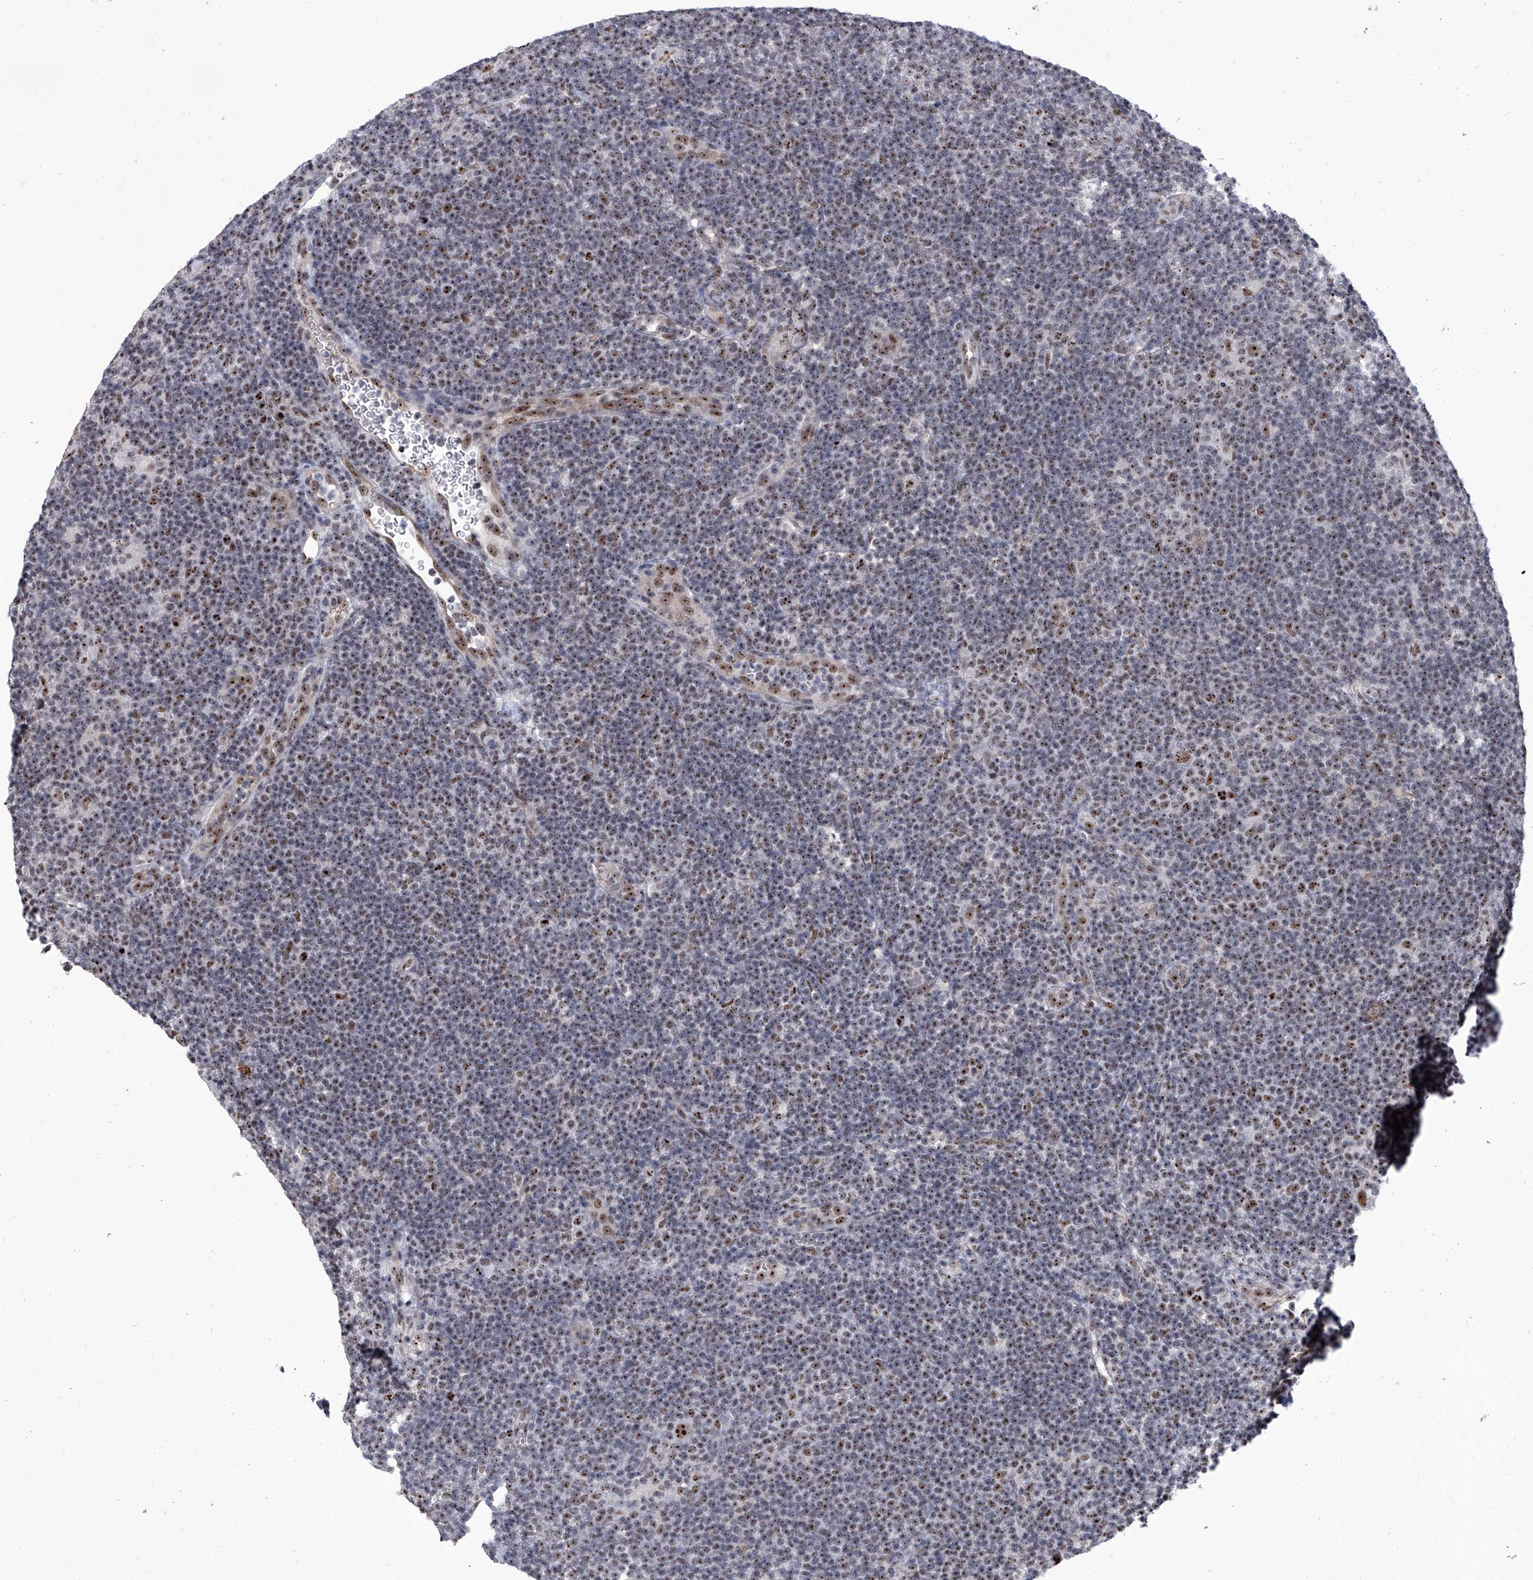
{"staining": {"intensity": "moderate", "quantity": ">75%", "location": "nuclear"}, "tissue": "lymphoma", "cell_type": "Tumor cells", "image_type": "cancer", "snomed": [{"axis": "morphology", "description": "Hodgkin's disease, NOS"}, {"axis": "topography", "description": "Lymph node"}], "caption": "Human lymphoma stained for a protein (brown) demonstrates moderate nuclear positive expression in about >75% of tumor cells.", "gene": "CMTR1", "patient": {"sex": "female", "age": 57}}